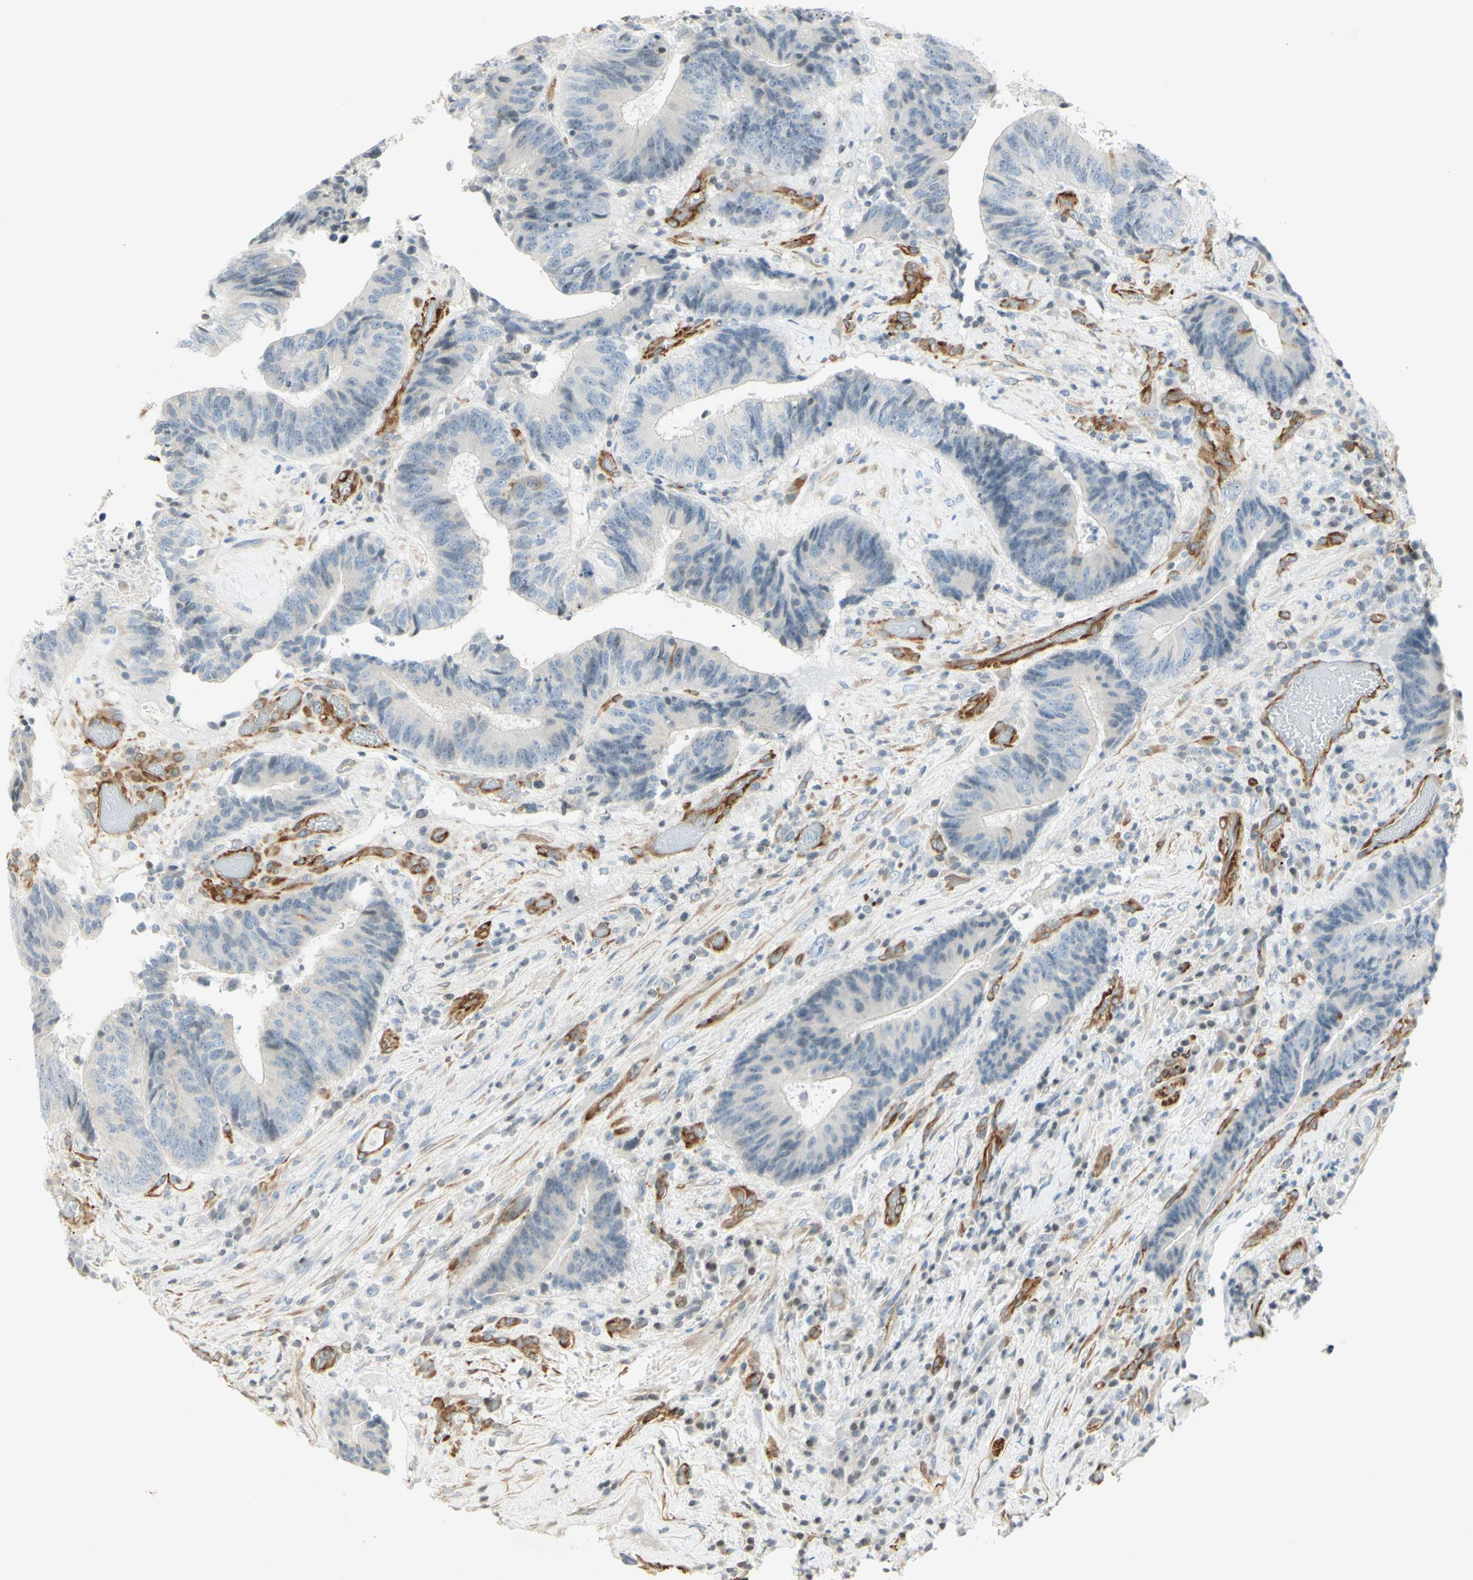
{"staining": {"intensity": "negative", "quantity": "none", "location": "none"}, "tissue": "colorectal cancer", "cell_type": "Tumor cells", "image_type": "cancer", "snomed": [{"axis": "morphology", "description": "Adenocarcinoma, NOS"}, {"axis": "topography", "description": "Rectum"}], "caption": "Tumor cells show no significant staining in adenocarcinoma (colorectal).", "gene": "MAP1B", "patient": {"sex": "male", "age": 72}}